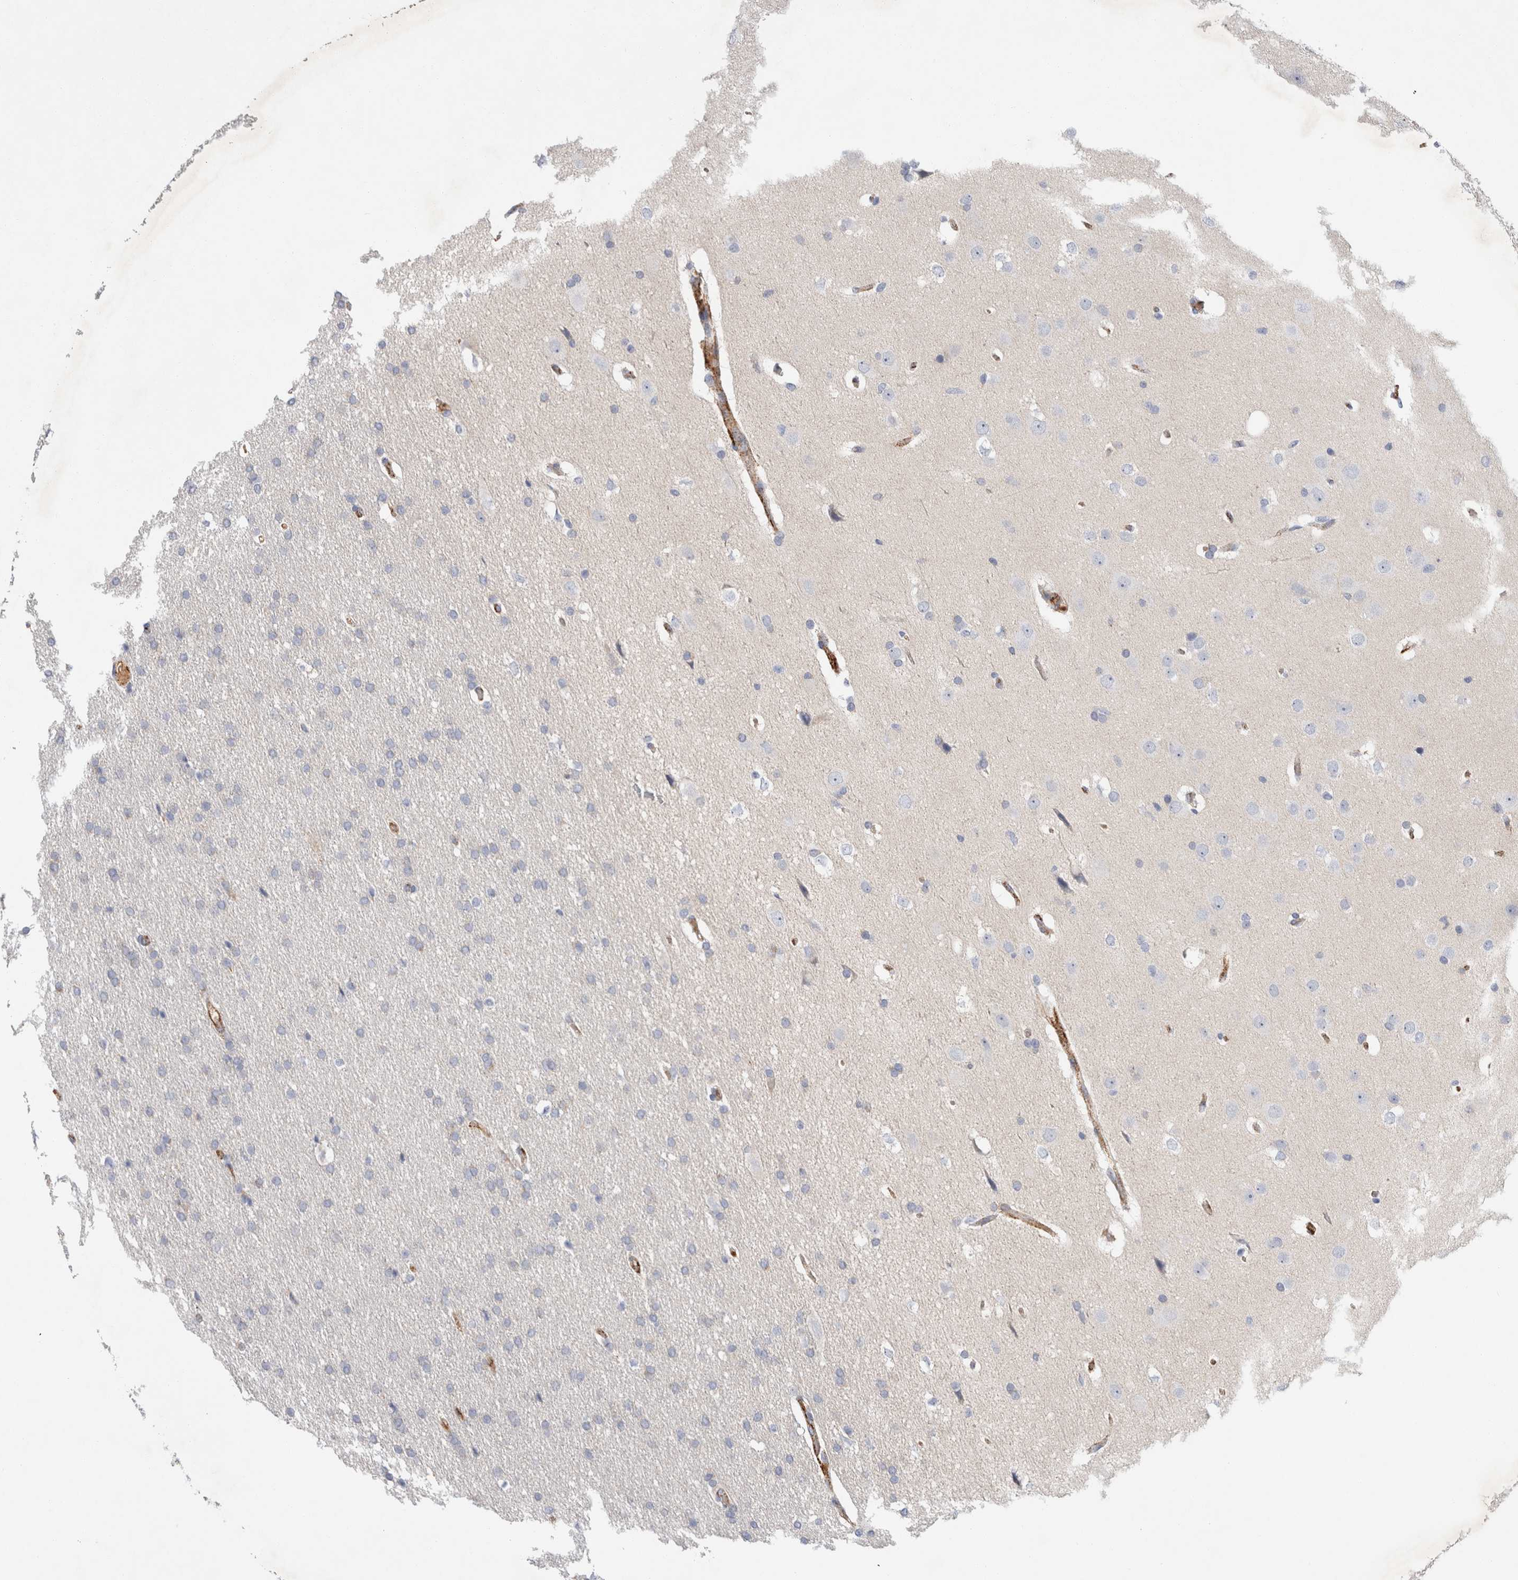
{"staining": {"intensity": "negative", "quantity": "none", "location": "none"}, "tissue": "glioma", "cell_type": "Tumor cells", "image_type": "cancer", "snomed": [{"axis": "morphology", "description": "Glioma, malignant, Low grade"}, {"axis": "topography", "description": "Brain"}], "caption": "Immunohistochemistry of glioma reveals no positivity in tumor cells.", "gene": "IARS2", "patient": {"sex": "female", "age": 37}}